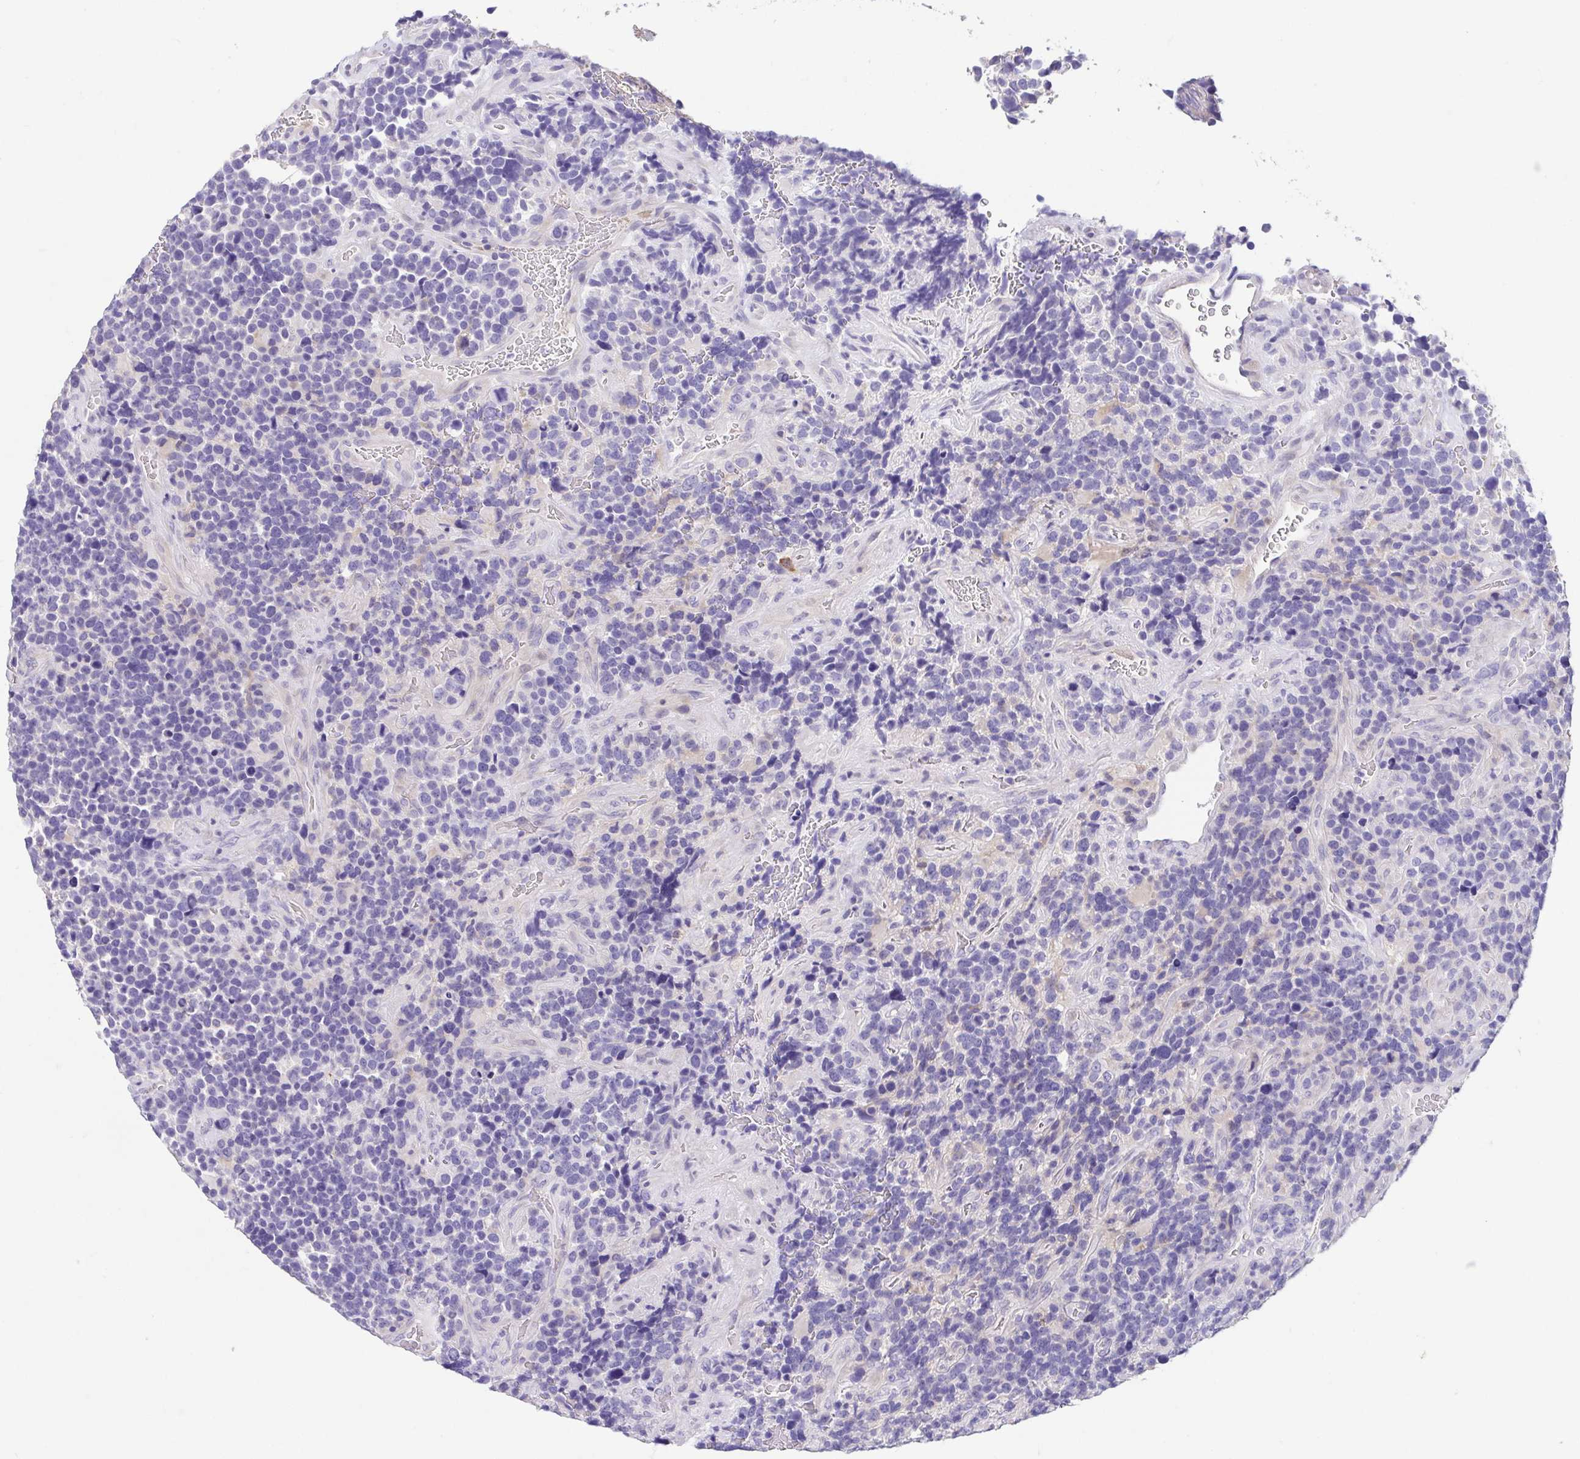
{"staining": {"intensity": "negative", "quantity": "none", "location": "none"}, "tissue": "glioma", "cell_type": "Tumor cells", "image_type": "cancer", "snomed": [{"axis": "morphology", "description": "Glioma, malignant, High grade"}, {"axis": "topography", "description": "Brain"}], "caption": "Immunohistochemistry image of neoplastic tissue: glioma stained with DAB reveals no significant protein positivity in tumor cells.", "gene": "FABP3", "patient": {"sex": "male", "age": 33}}